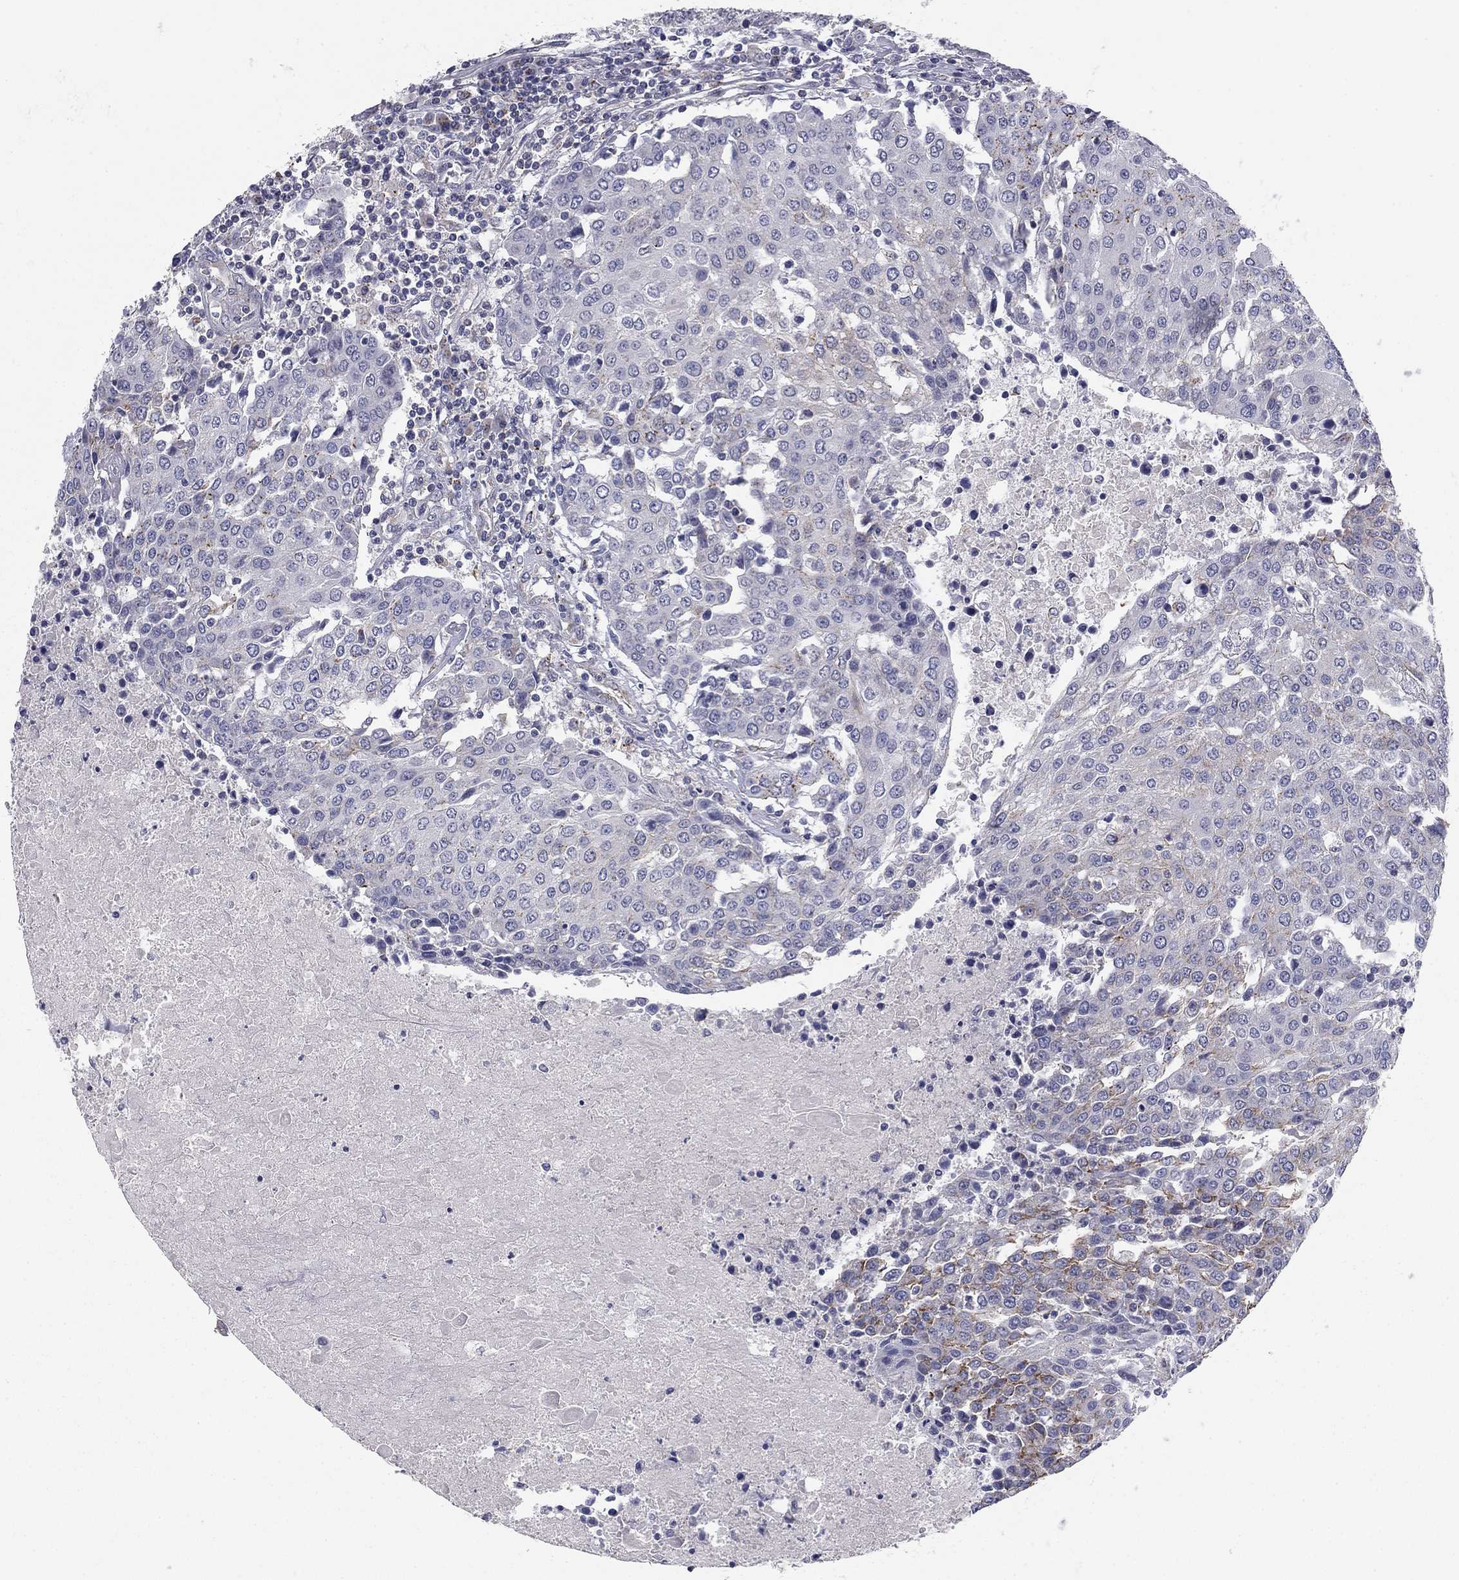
{"staining": {"intensity": "weak", "quantity": "<25%", "location": "cytoplasmic/membranous"}, "tissue": "urothelial cancer", "cell_type": "Tumor cells", "image_type": "cancer", "snomed": [{"axis": "morphology", "description": "Urothelial carcinoma, High grade"}, {"axis": "topography", "description": "Urinary bladder"}], "caption": "DAB (3,3'-diaminobenzidine) immunohistochemical staining of human high-grade urothelial carcinoma demonstrates no significant expression in tumor cells.", "gene": "SEPTIN3", "patient": {"sex": "female", "age": 85}}